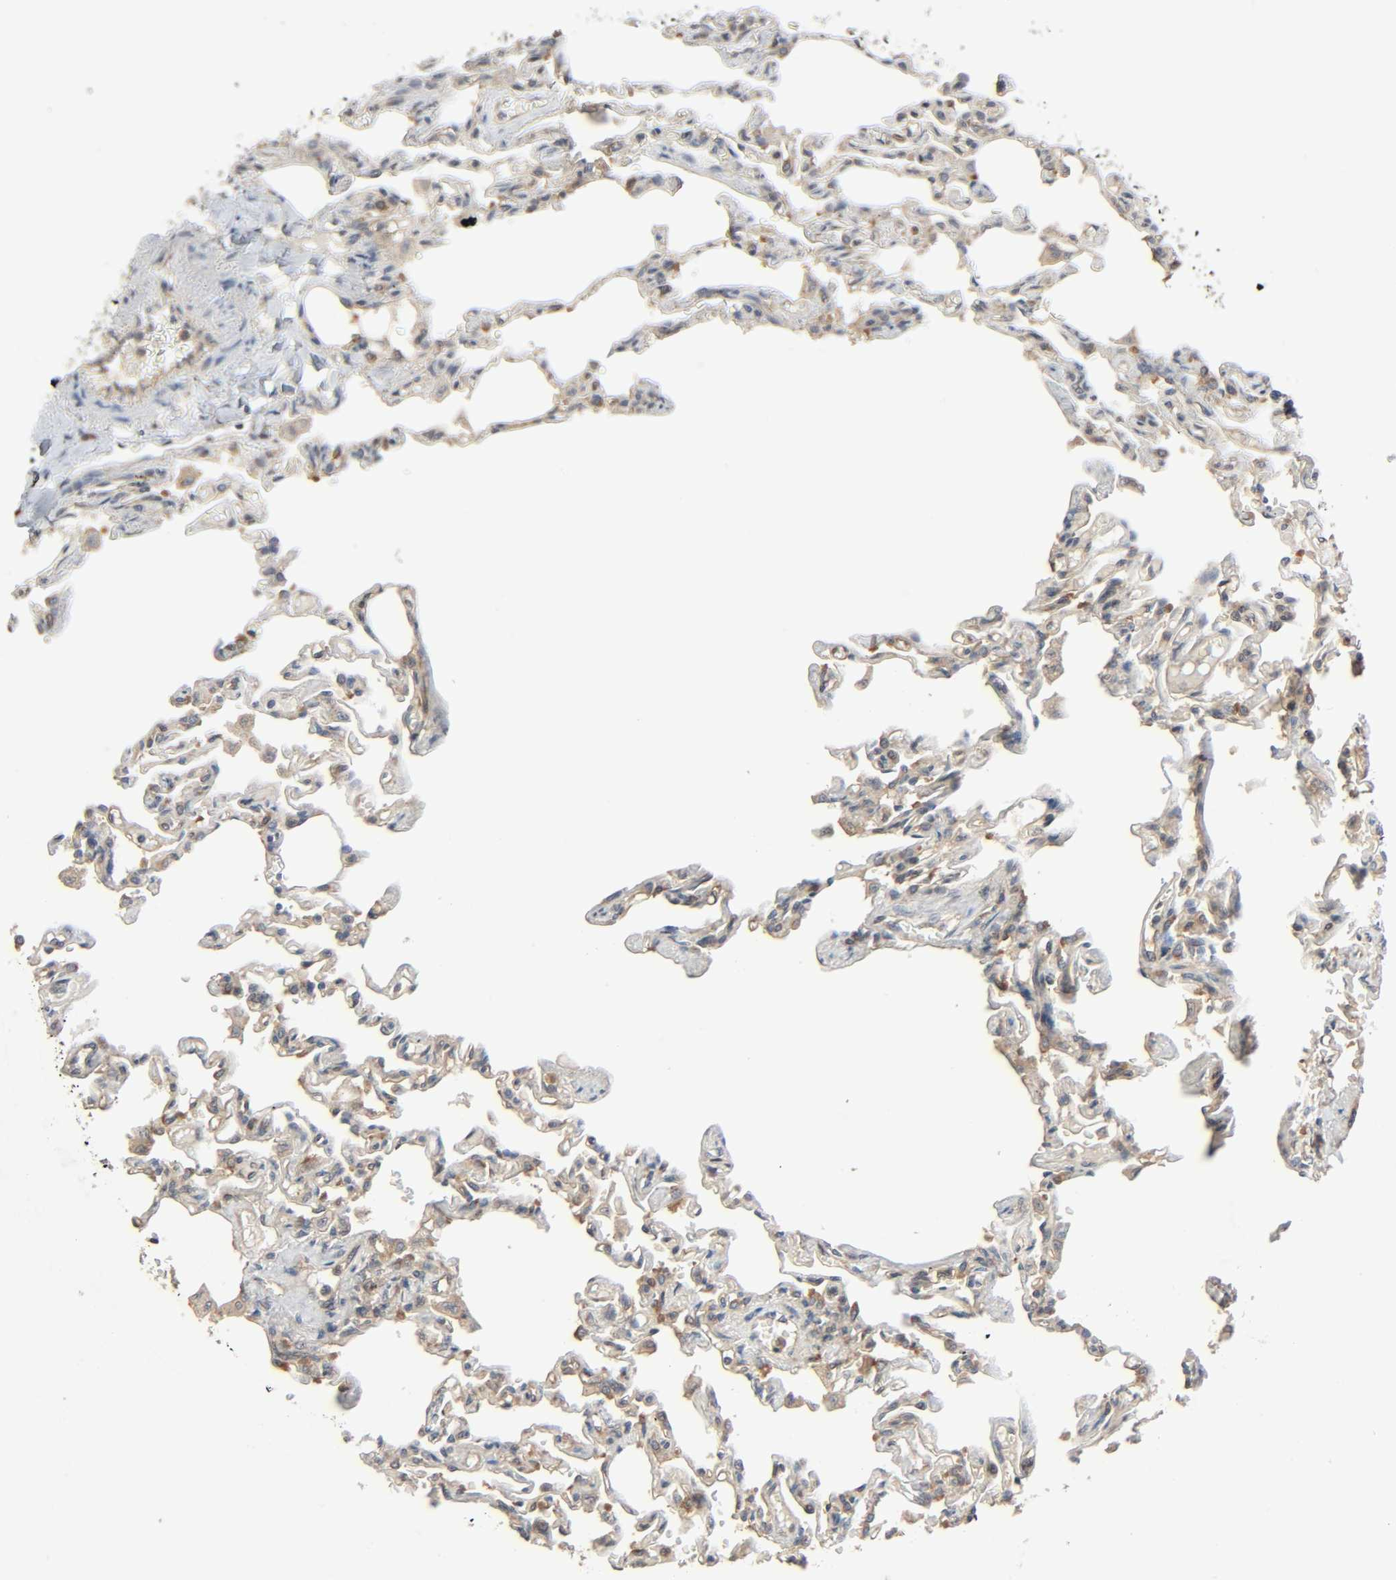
{"staining": {"intensity": "moderate", "quantity": ">75%", "location": "cytoplasmic/membranous"}, "tissue": "lung", "cell_type": "Alveolar cells", "image_type": "normal", "snomed": [{"axis": "morphology", "description": "Normal tissue, NOS"}, {"axis": "topography", "description": "Lung"}], "caption": "Immunohistochemical staining of normal lung demonstrates moderate cytoplasmic/membranous protein expression in approximately >75% of alveolar cells.", "gene": "PPP2R1B", "patient": {"sex": "male", "age": 21}}